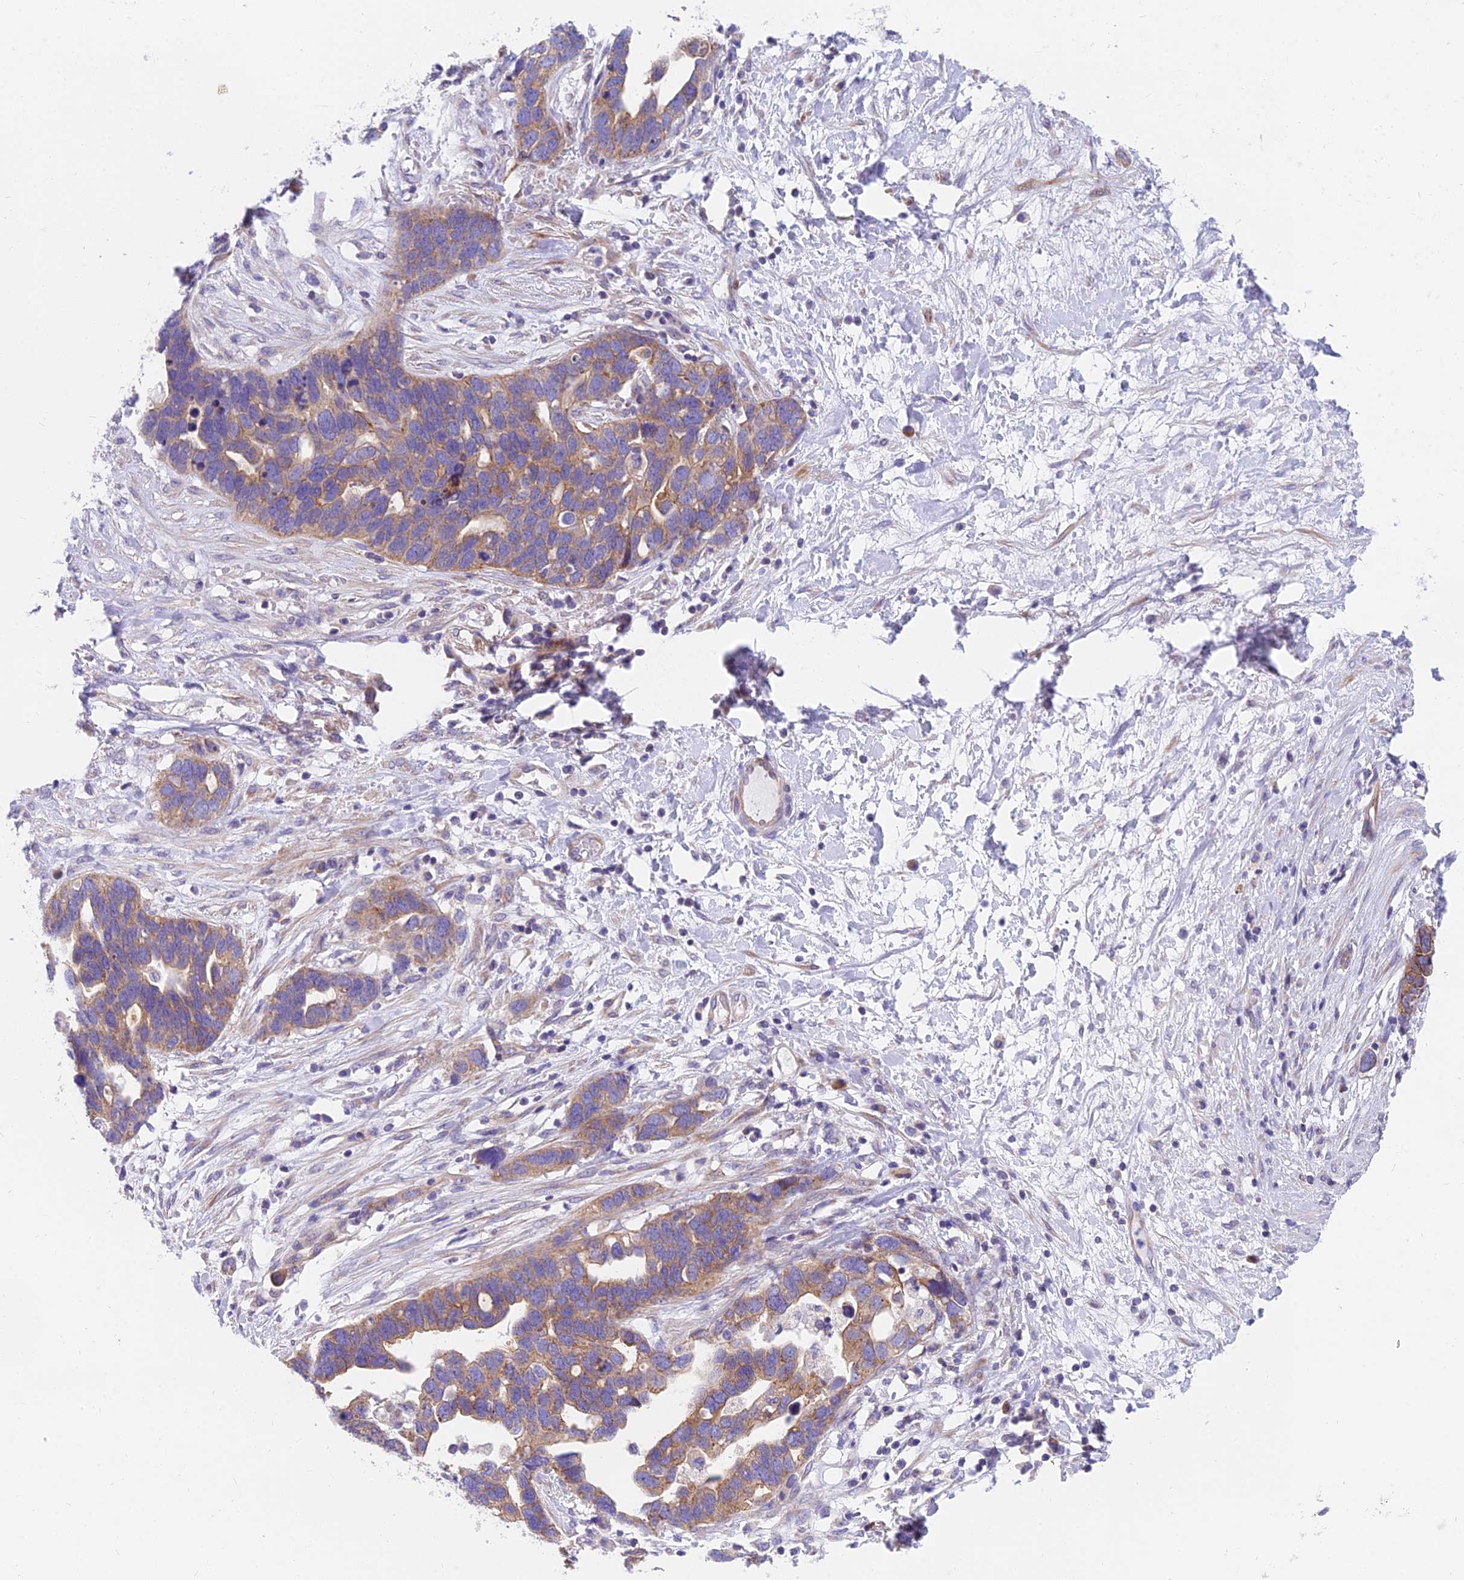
{"staining": {"intensity": "moderate", "quantity": ">75%", "location": "cytoplasmic/membranous"}, "tissue": "ovarian cancer", "cell_type": "Tumor cells", "image_type": "cancer", "snomed": [{"axis": "morphology", "description": "Cystadenocarcinoma, serous, NOS"}, {"axis": "topography", "description": "Ovary"}], "caption": "Ovarian cancer stained with immunohistochemistry demonstrates moderate cytoplasmic/membranous staining in approximately >75% of tumor cells. Nuclei are stained in blue.", "gene": "MVB12A", "patient": {"sex": "female", "age": 54}}